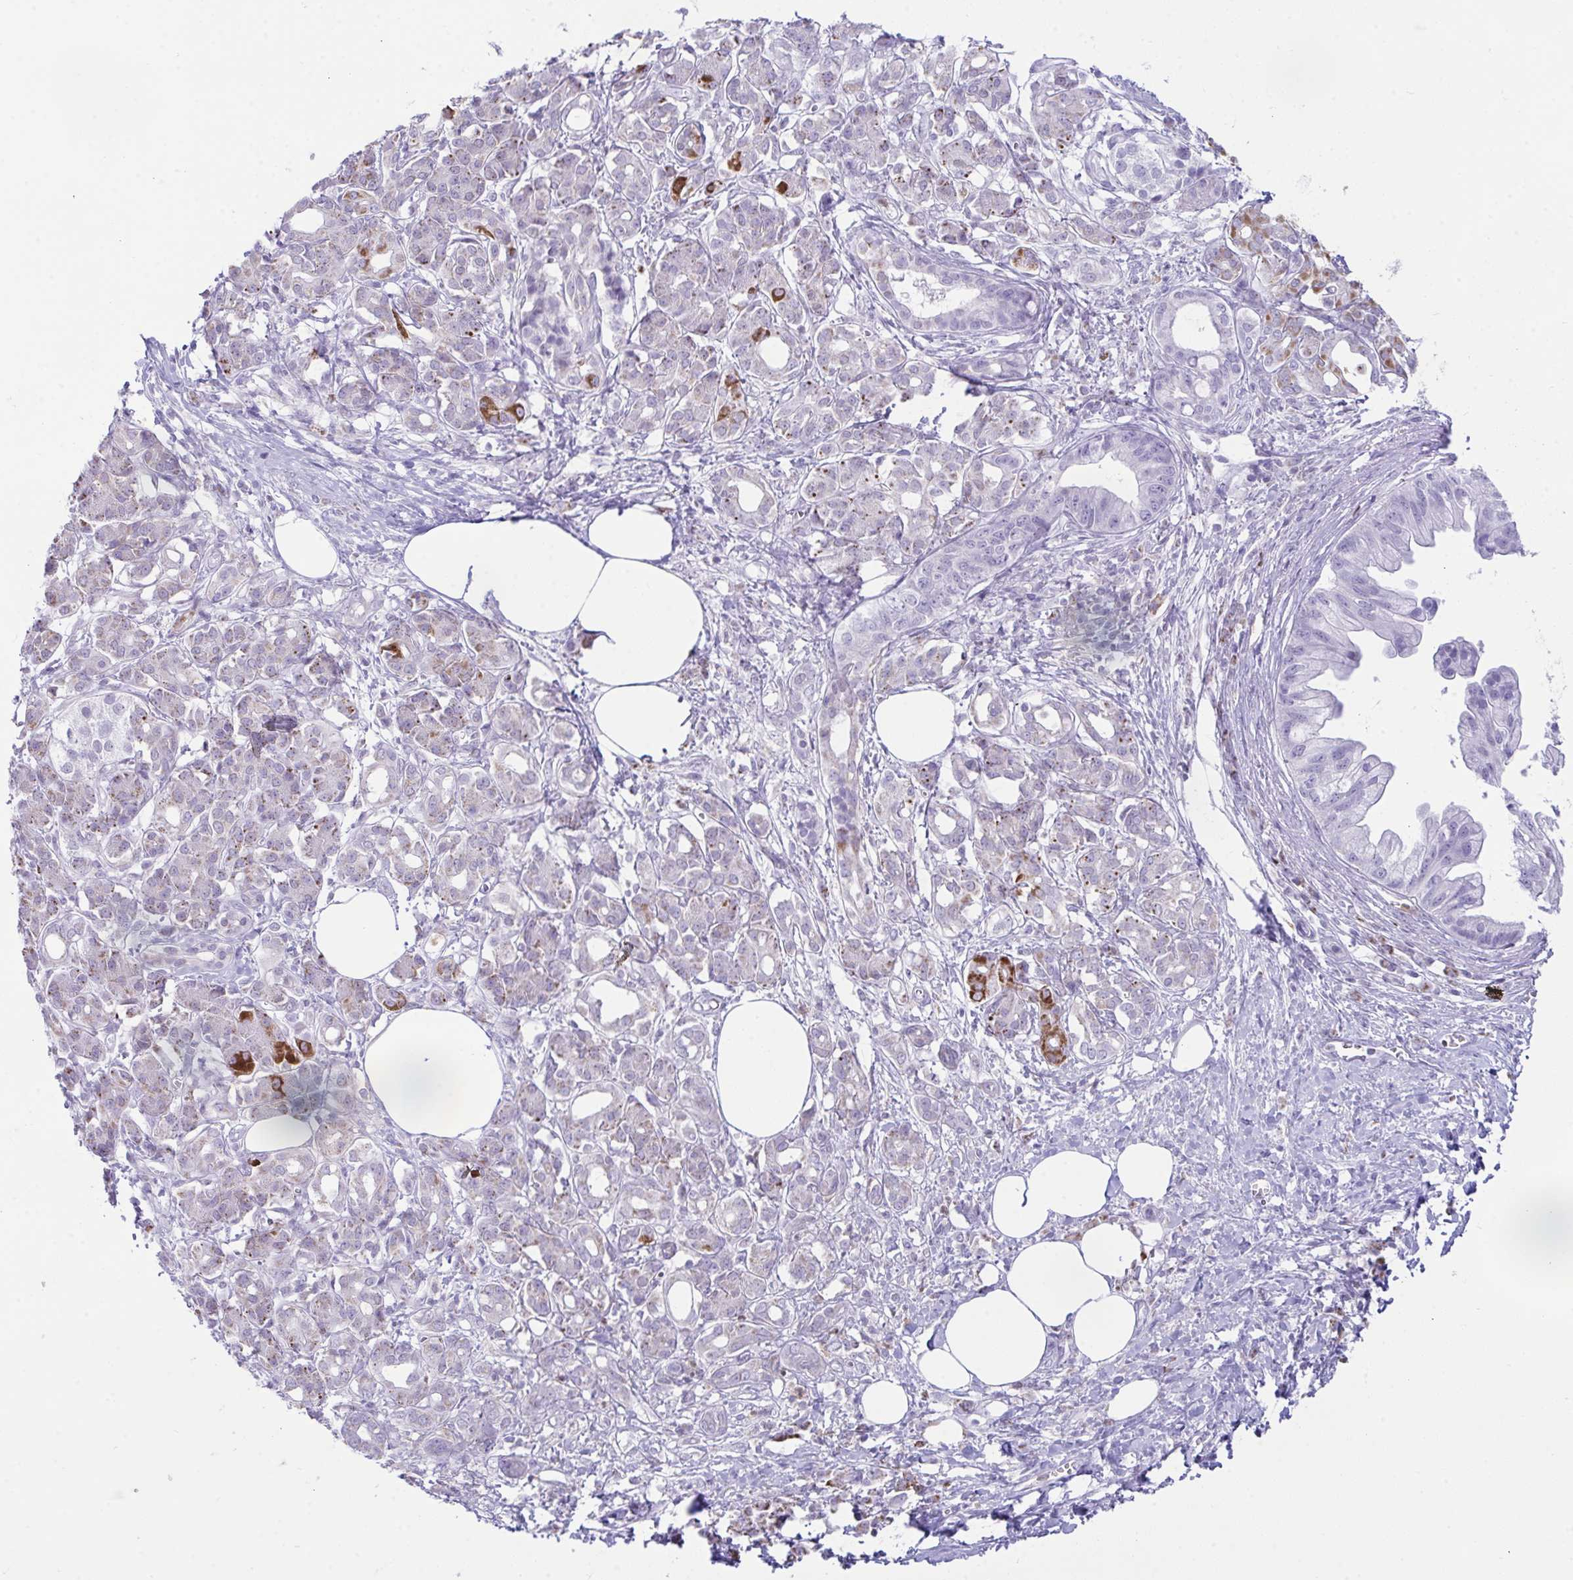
{"staining": {"intensity": "negative", "quantity": "none", "location": "none"}, "tissue": "pancreatic cancer", "cell_type": "Tumor cells", "image_type": "cancer", "snomed": [{"axis": "morphology", "description": "Adenocarcinoma, NOS"}, {"axis": "topography", "description": "Pancreas"}], "caption": "Immunohistochemical staining of human adenocarcinoma (pancreatic) demonstrates no significant expression in tumor cells.", "gene": "PLA2G12B", "patient": {"sex": "female", "age": 73}}